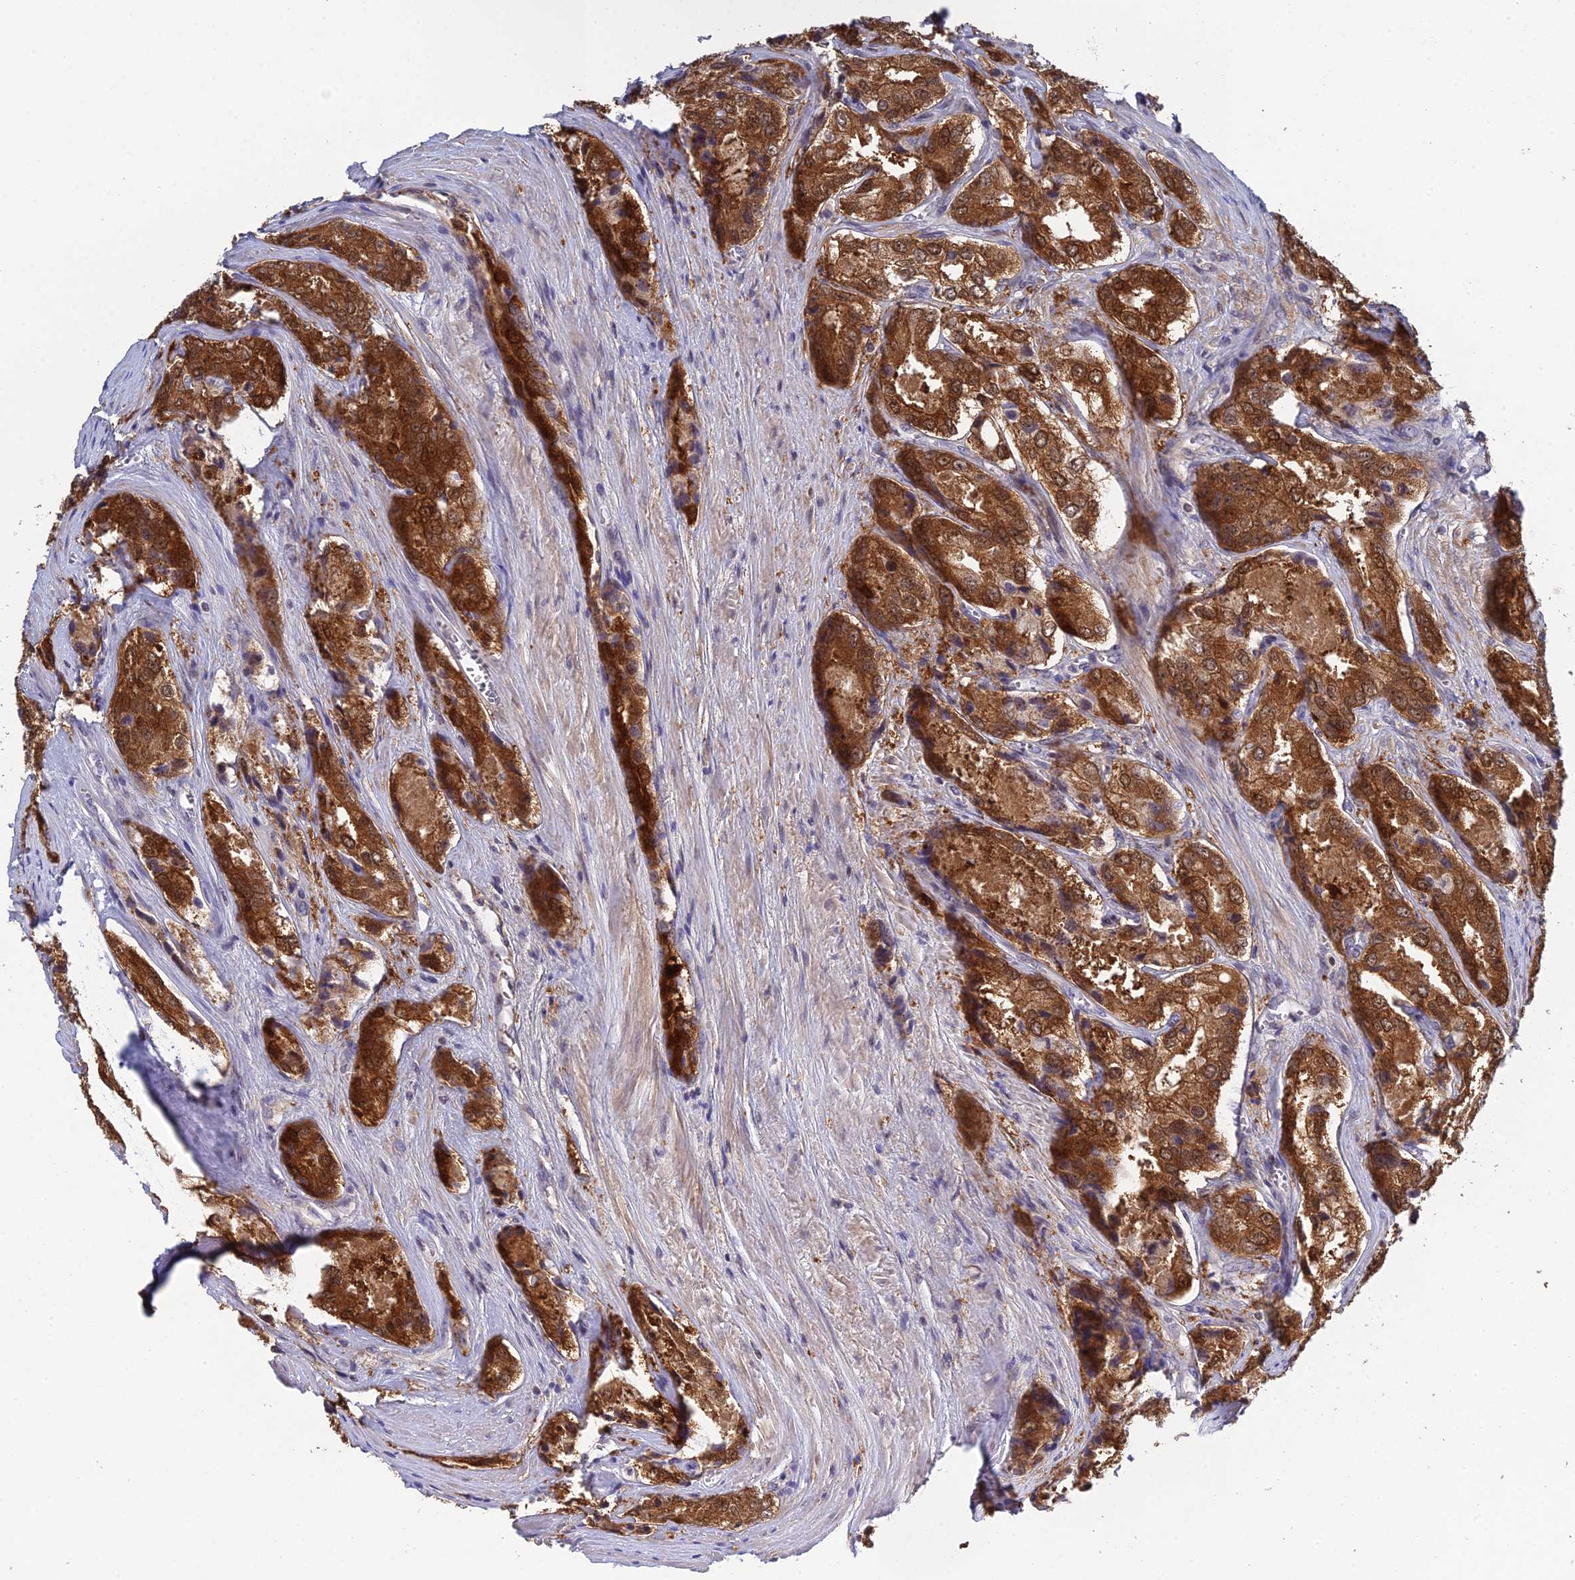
{"staining": {"intensity": "strong", "quantity": ">75%", "location": "cytoplasmic/membranous,nuclear"}, "tissue": "prostate cancer", "cell_type": "Tumor cells", "image_type": "cancer", "snomed": [{"axis": "morphology", "description": "Adenocarcinoma, Low grade"}, {"axis": "topography", "description": "Prostate"}], "caption": "DAB (3,3'-diaminobenzidine) immunohistochemical staining of human low-grade adenocarcinoma (prostate) exhibits strong cytoplasmic/membranous and nuclear protein staining in about >75% of tumor cells. (DAB IHC with brightfield microscopy, high magnification).", "gene": "ELOA2", "patient": {"sex": "male", "age": 68}}